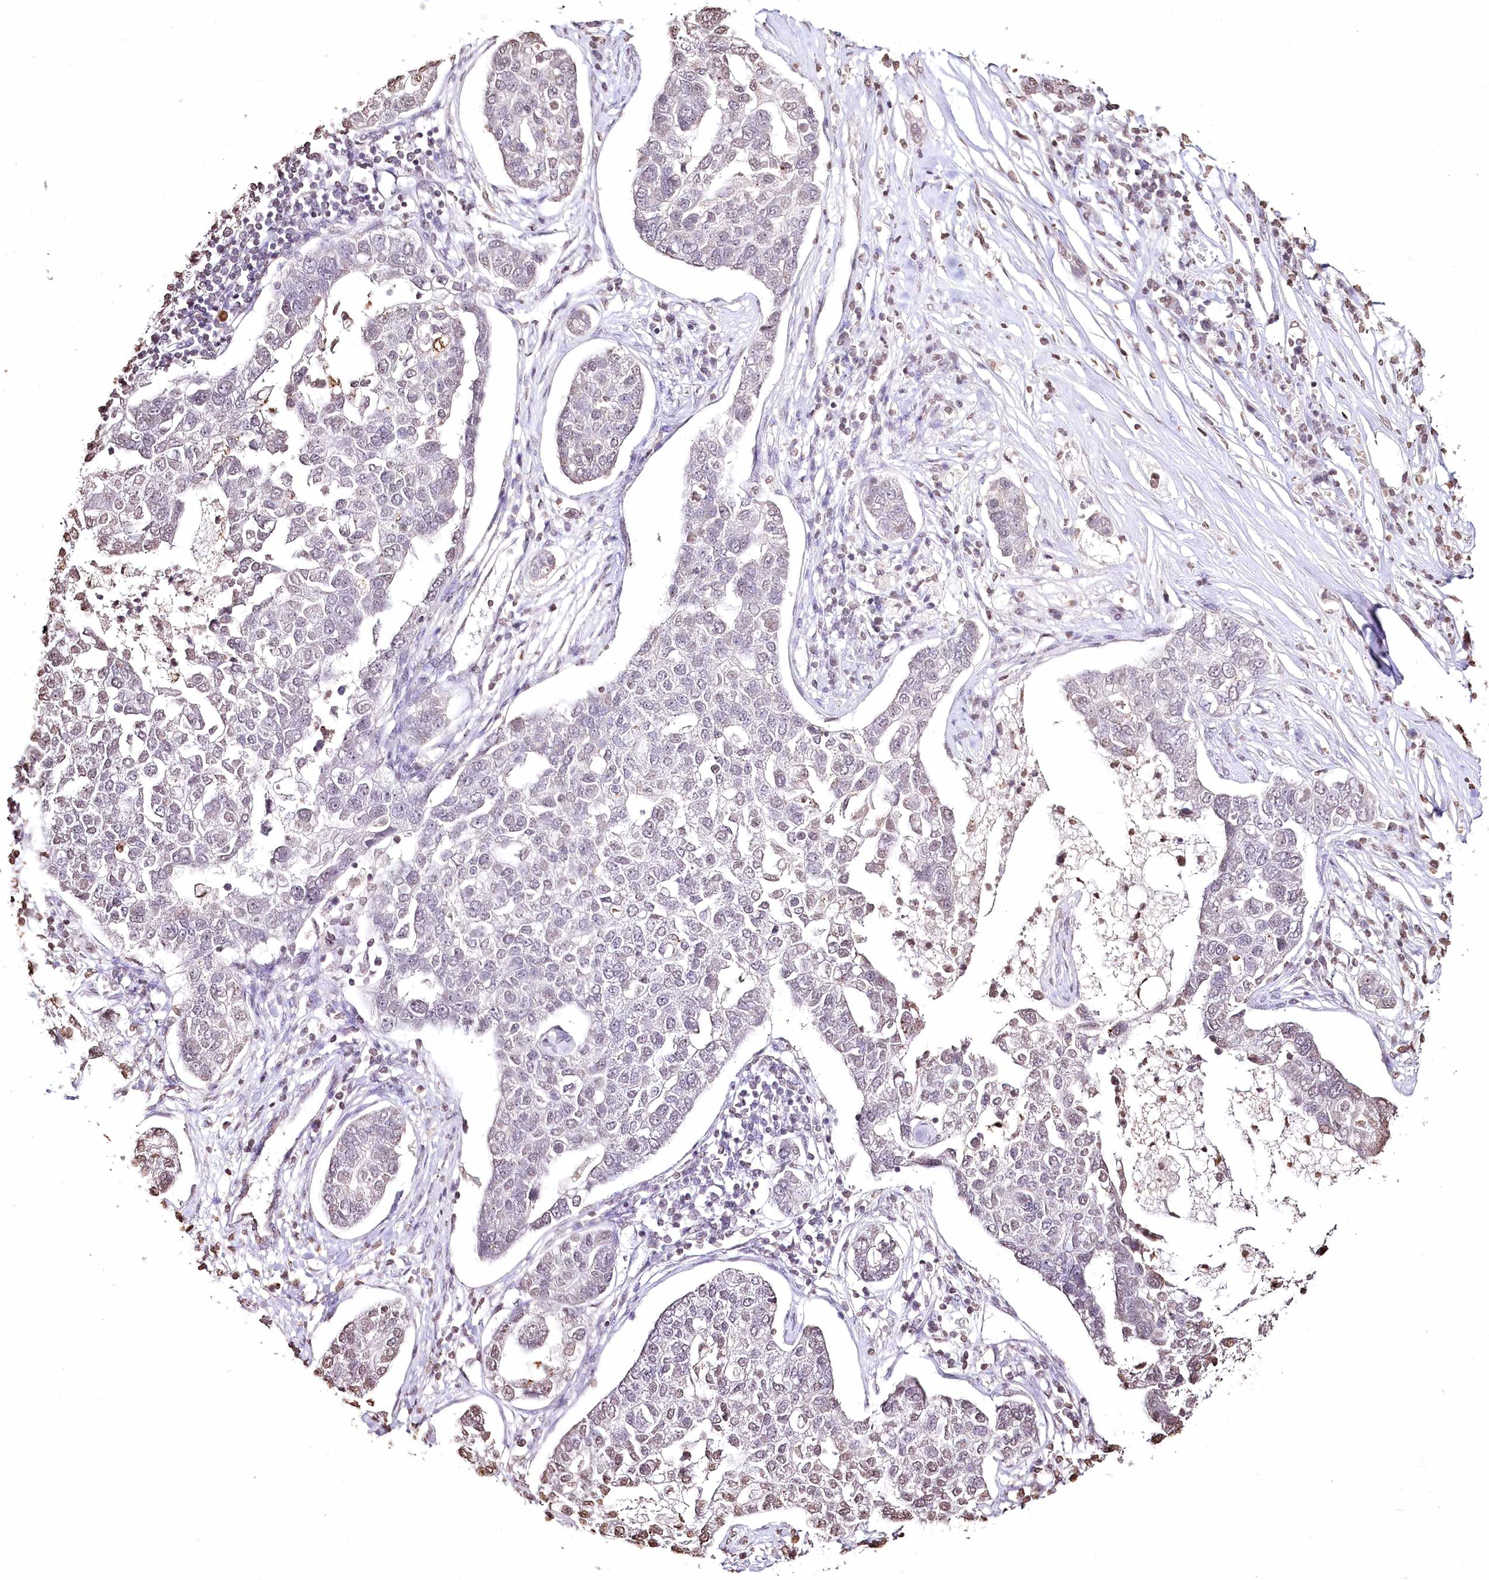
{"staining": {"intensity": "negative", "quantity": "none", "location": "none"}, "tissue": "pancreatic cancer", "cell_type": "Tumor cells", "image_type": "cancer", "snomed": [{"axis": "morphology", "description": "Adenocarcinoma, NOS"}, {"axis": "topography", "description": "Pancreas"}], "caption": "Pancreatic cancer (adenocarcinoma) was stained to show a protein in brown. There is no significant expression in tumor cells. (DAB immunohistochemistry (IHC) visualized using brightfield microscopy, high magnification).", "gene": "DMXL1", "patient": {"sex": "female", "age": 61}}